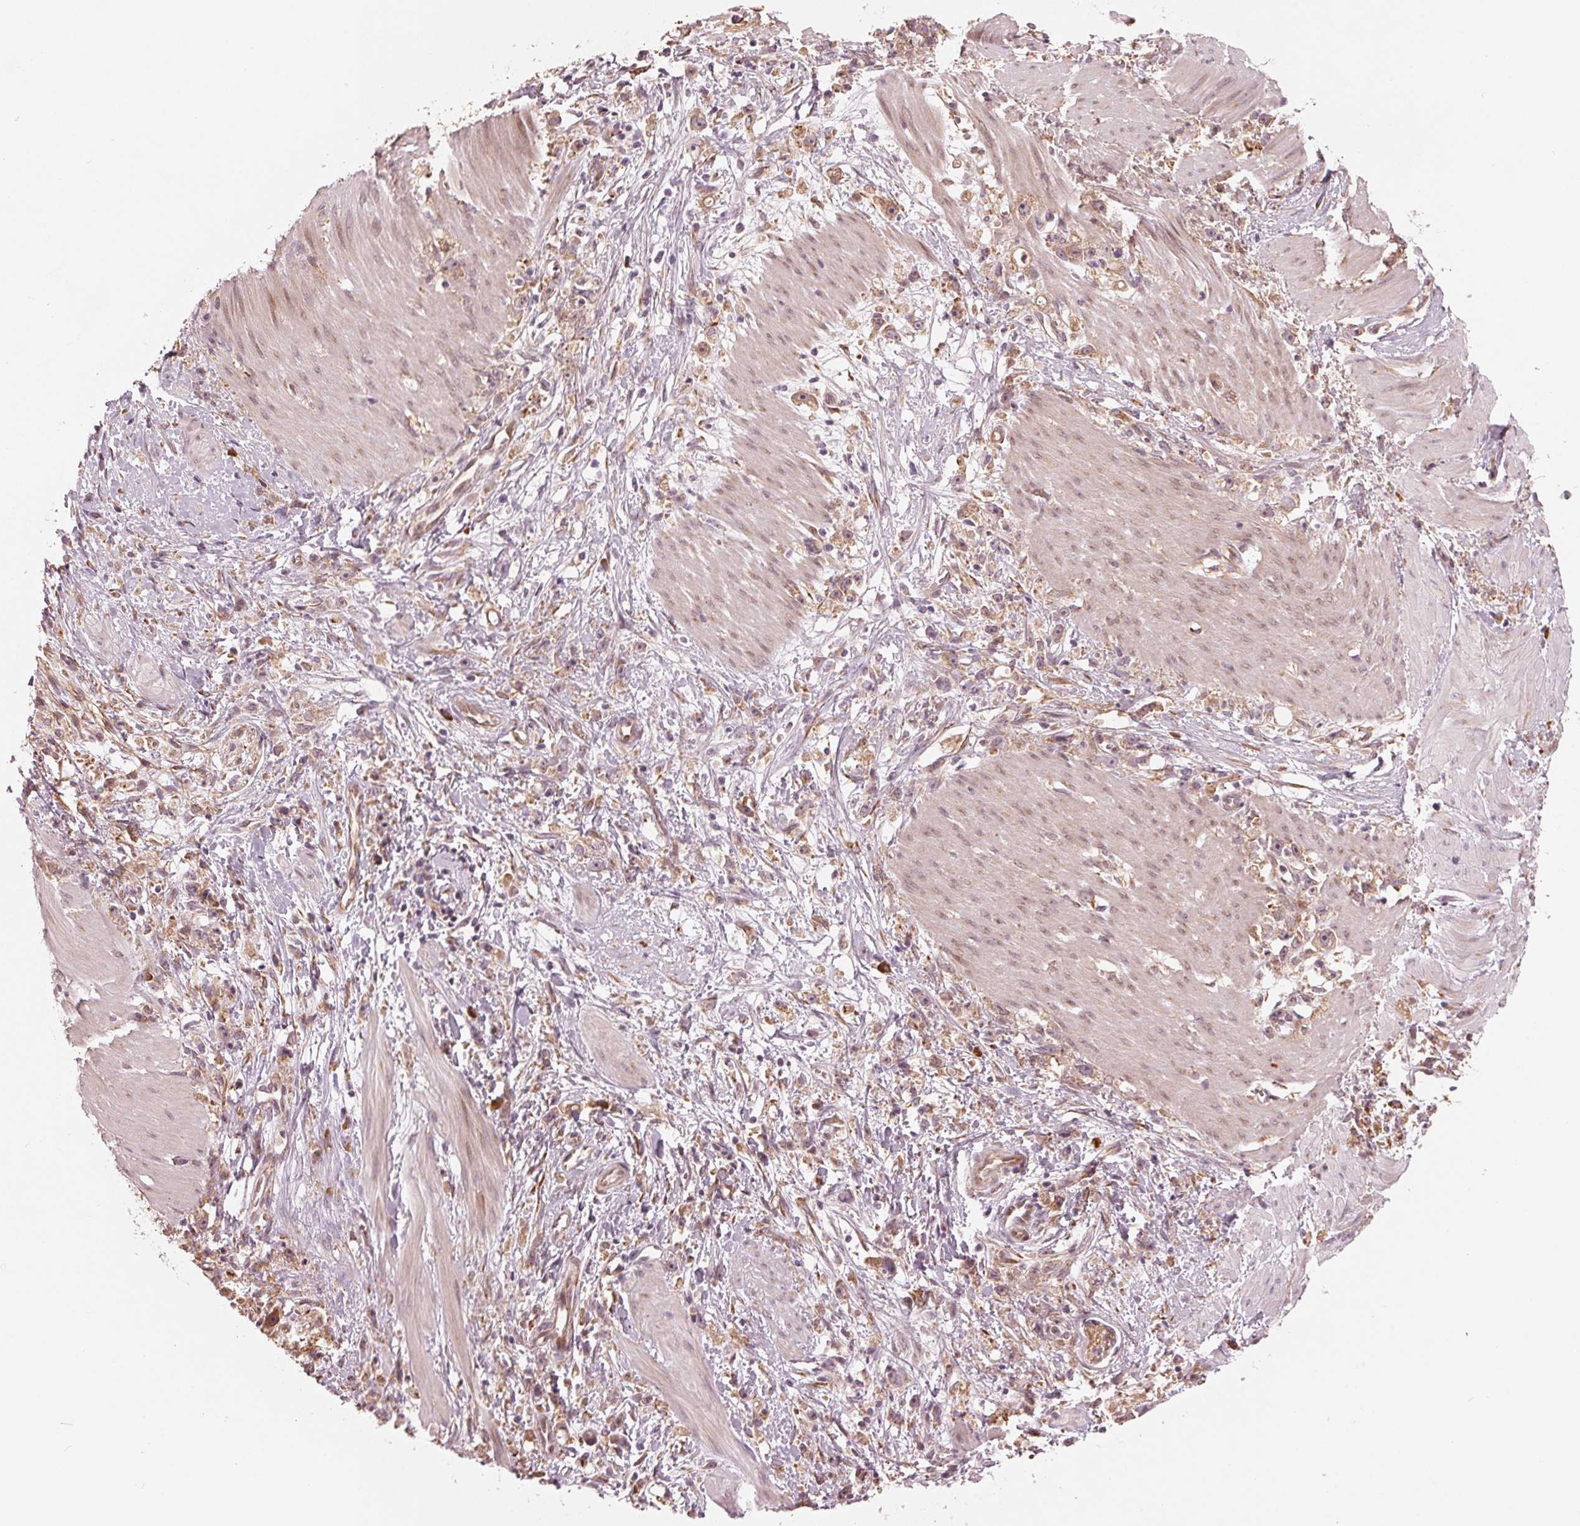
{"staining": {"intensity": "moderate", "quantity": ">75%", "location": "cytoplasmic/membranous"}, "tissue": "stomach cancer", "cell_type": "Tumor cells", "image_type": "cancer", "snomed": [{"axis": "morphology", "description": "Adenocarcinoma, NOS"}, {"axis": "topography", "description": "Stomach"}], "caption": "Stomach adenocarcinoma tissue exhibits moderate cytoplasmic/membranous positivity in about >75% of tumor cells (brown staining indicates protein expression, while blue staining denotes nuclei).", "gene": "CMIP", "patient": {"sex": "female", "age": 59}}